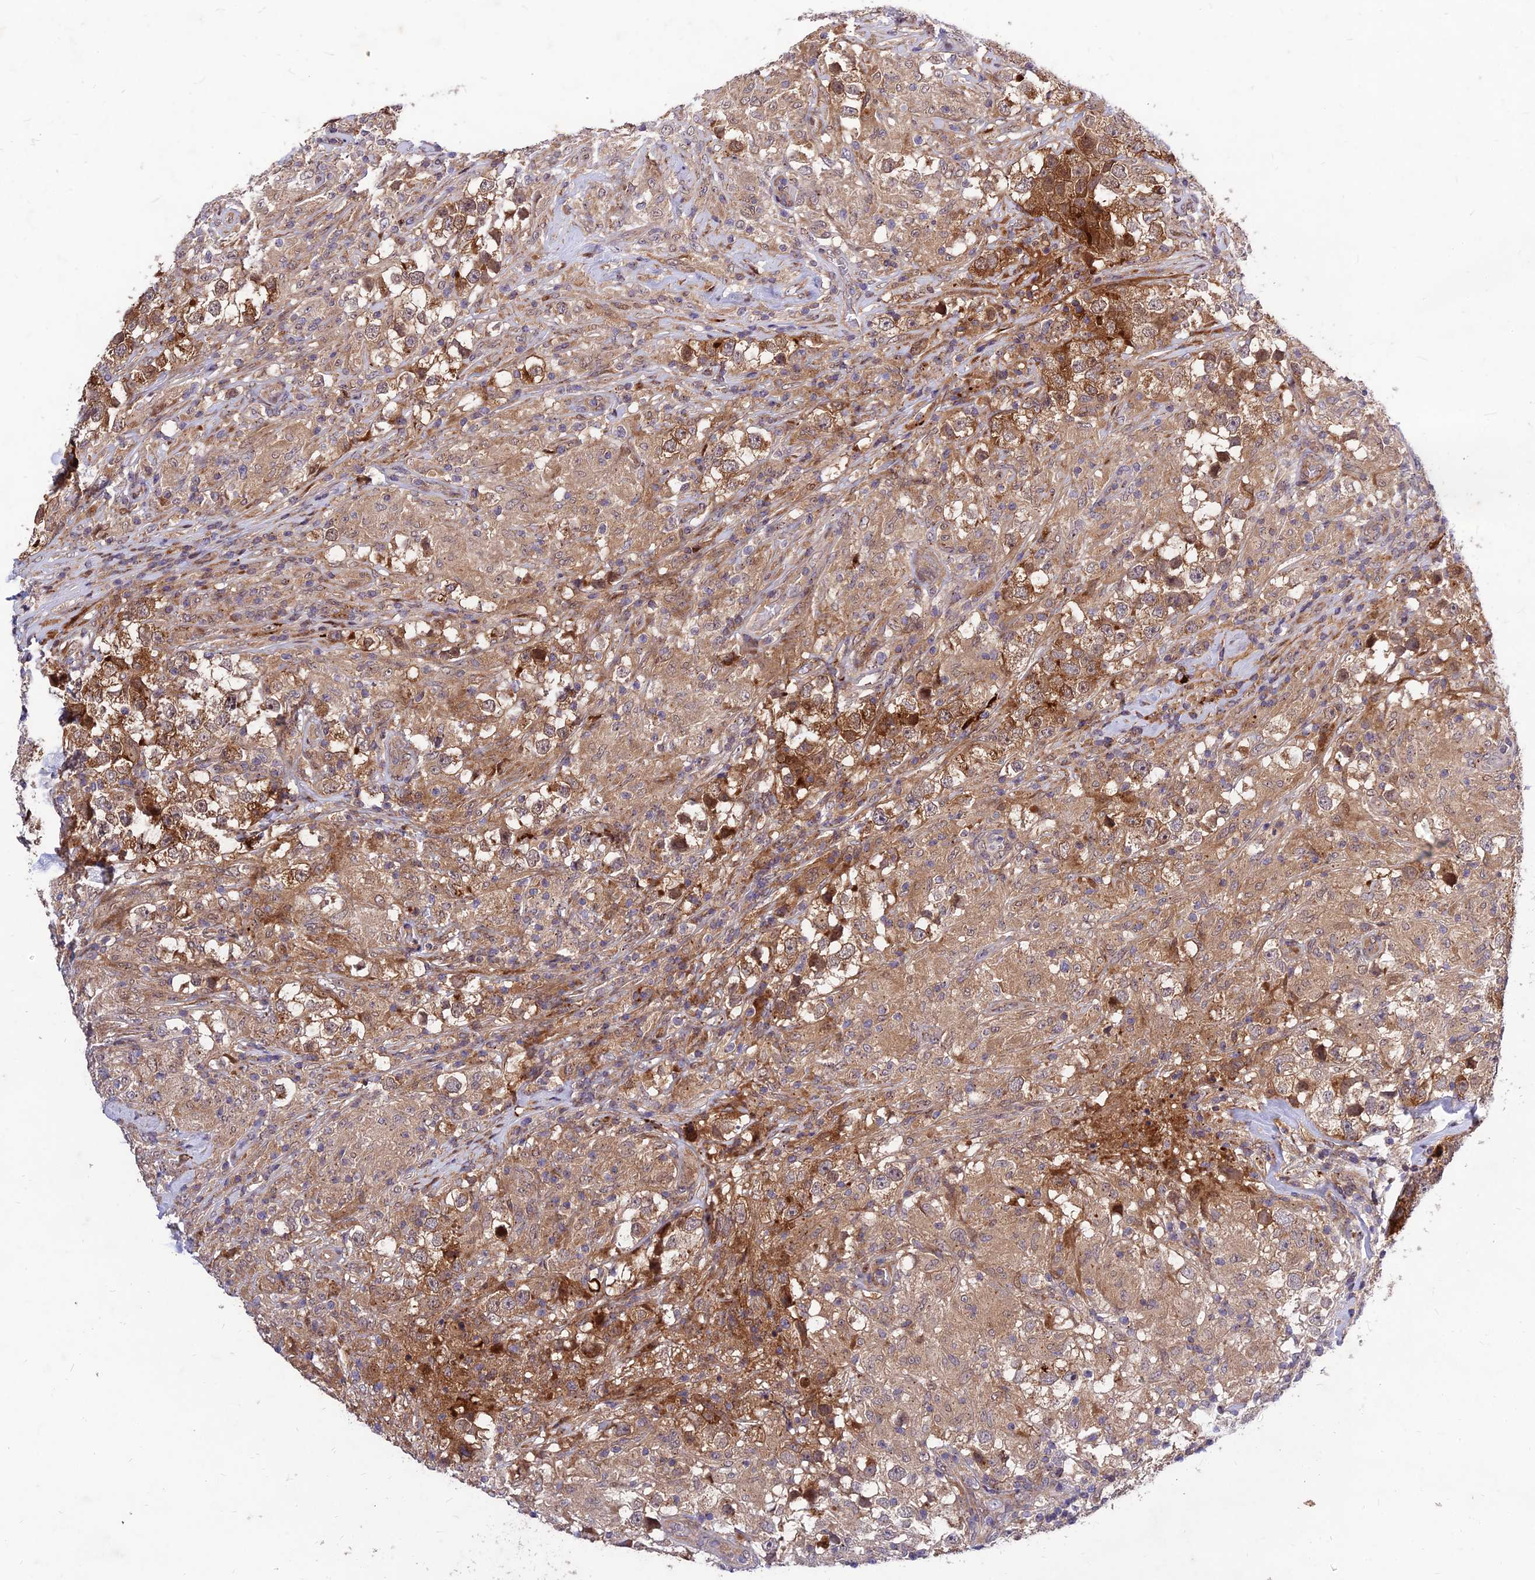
{"staining": {"intensity": "moderate", "quantity": ">75%", "location": "cytoplasmic/membranous"}, "tissue": "testis cancer", "cell_type": "Tumor cells", "image_type": "cancer", "snomed": [{"axis": "morphology", "description": "Seminoma, NOS"}, {"axis": "topography", "description": "Testis"}], "caption": "Protein positivity by immunohistochemistry displays moderate cytoplasmic/membranous staining in approximately >75% of tumor cells in testis cancer (seminoma). (DAB IHC with brightfield microscopy, high magnification).", "gene": "MKKS", "patient": {"sex": "male", "age": 46}}